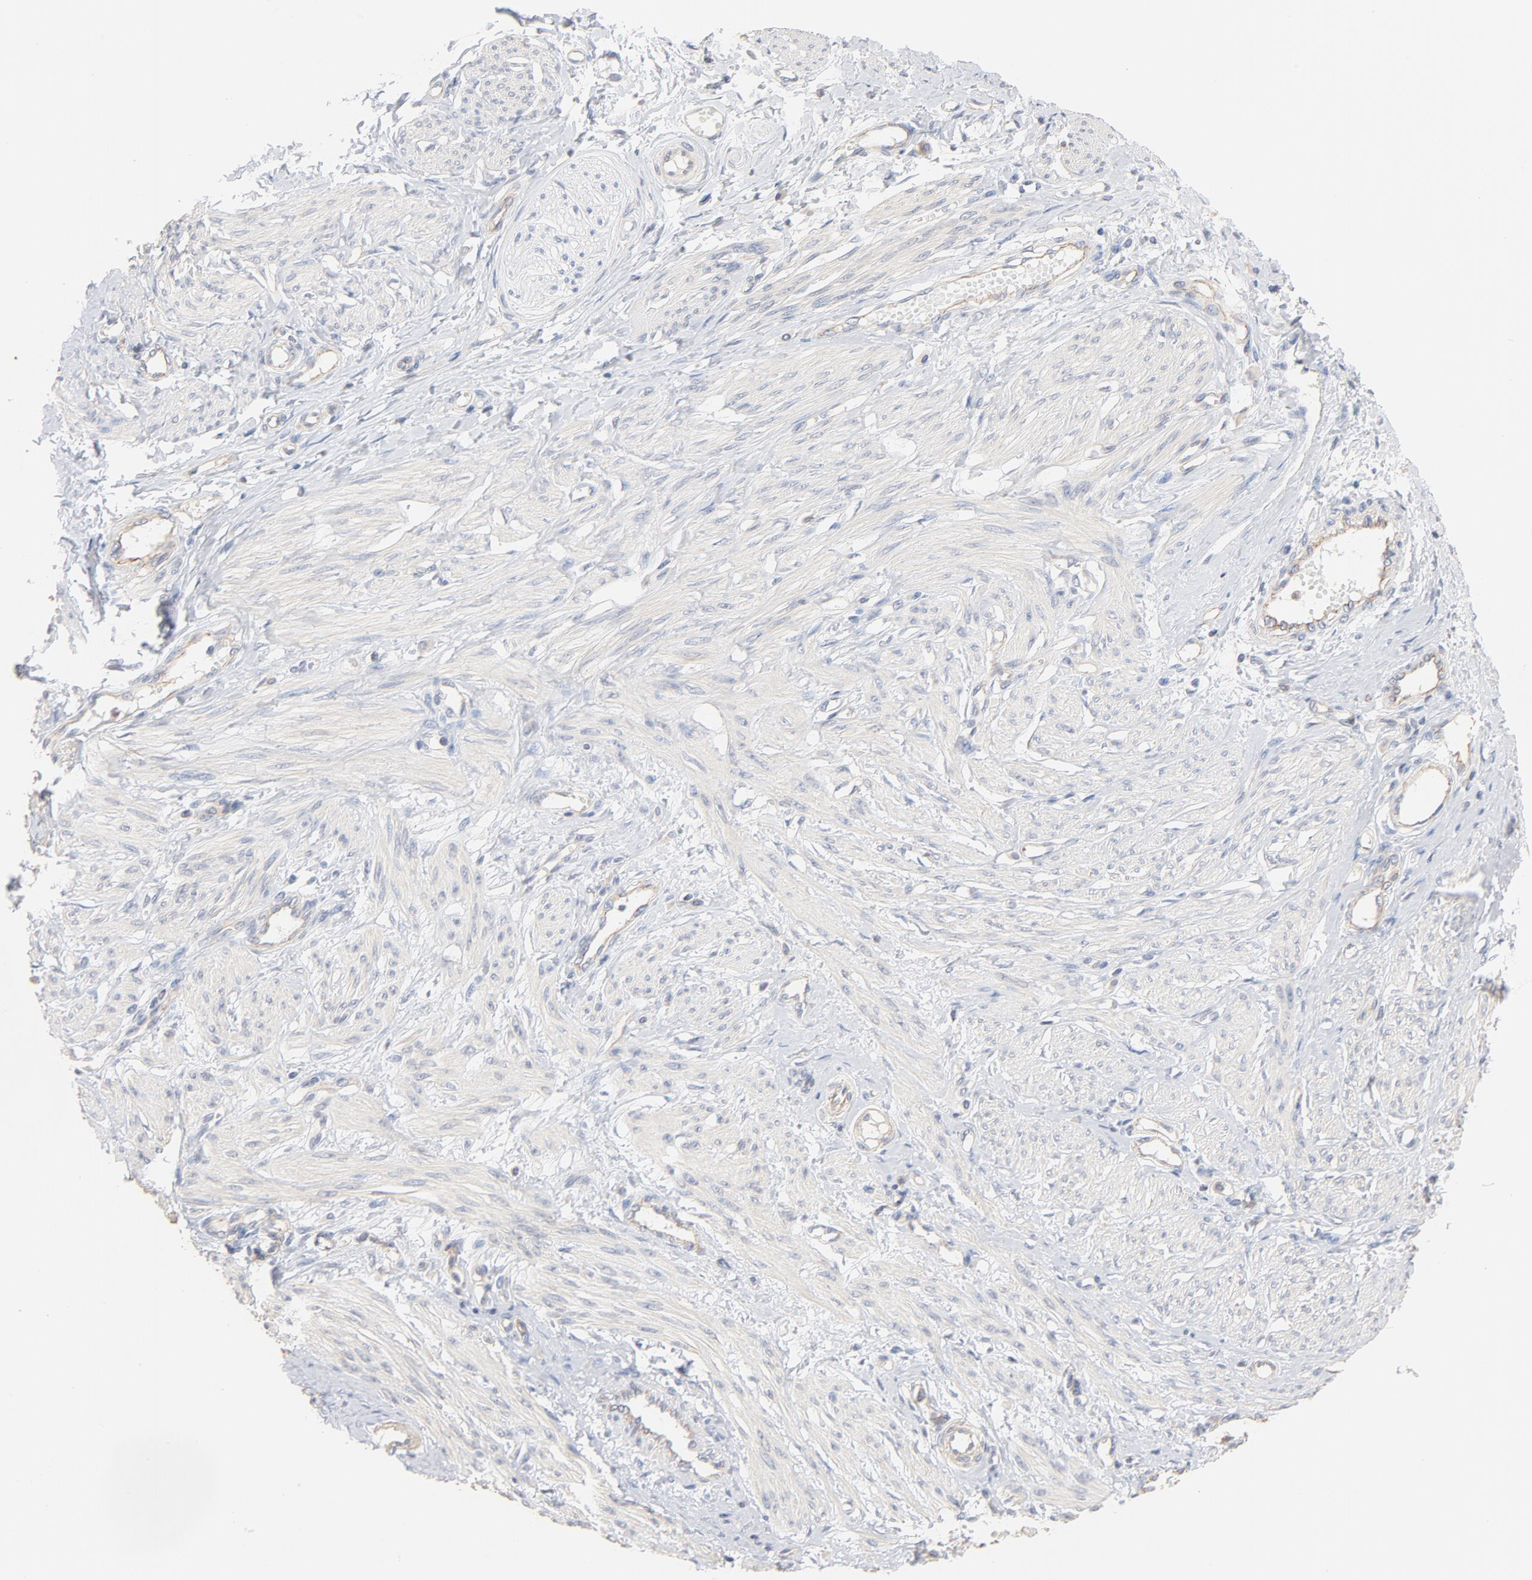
{"staining": {"intensity": "negative", "quantity": "none", "location": "none"}, "tissue": "smooth muscle", "cell_type": "Smooth muscle cells", "image_type": "normal", "snomed": [{"axis": "morphology", "description": "Normal tissue, NOS"}, {"axis": "topography", "description": "Smooth muscle"}, {"axis": "topography", "description": "Uterus"}], "caption": "There is no significant positivity in smooth muscle cells of smooth muscle. (DAB (3,3'-diaminobenzidine) immunohistochemistry visualized using brightfield microscopy, high magnification).", "gene": "STRN3", "patient": {"sex": "female", "age": 39}}